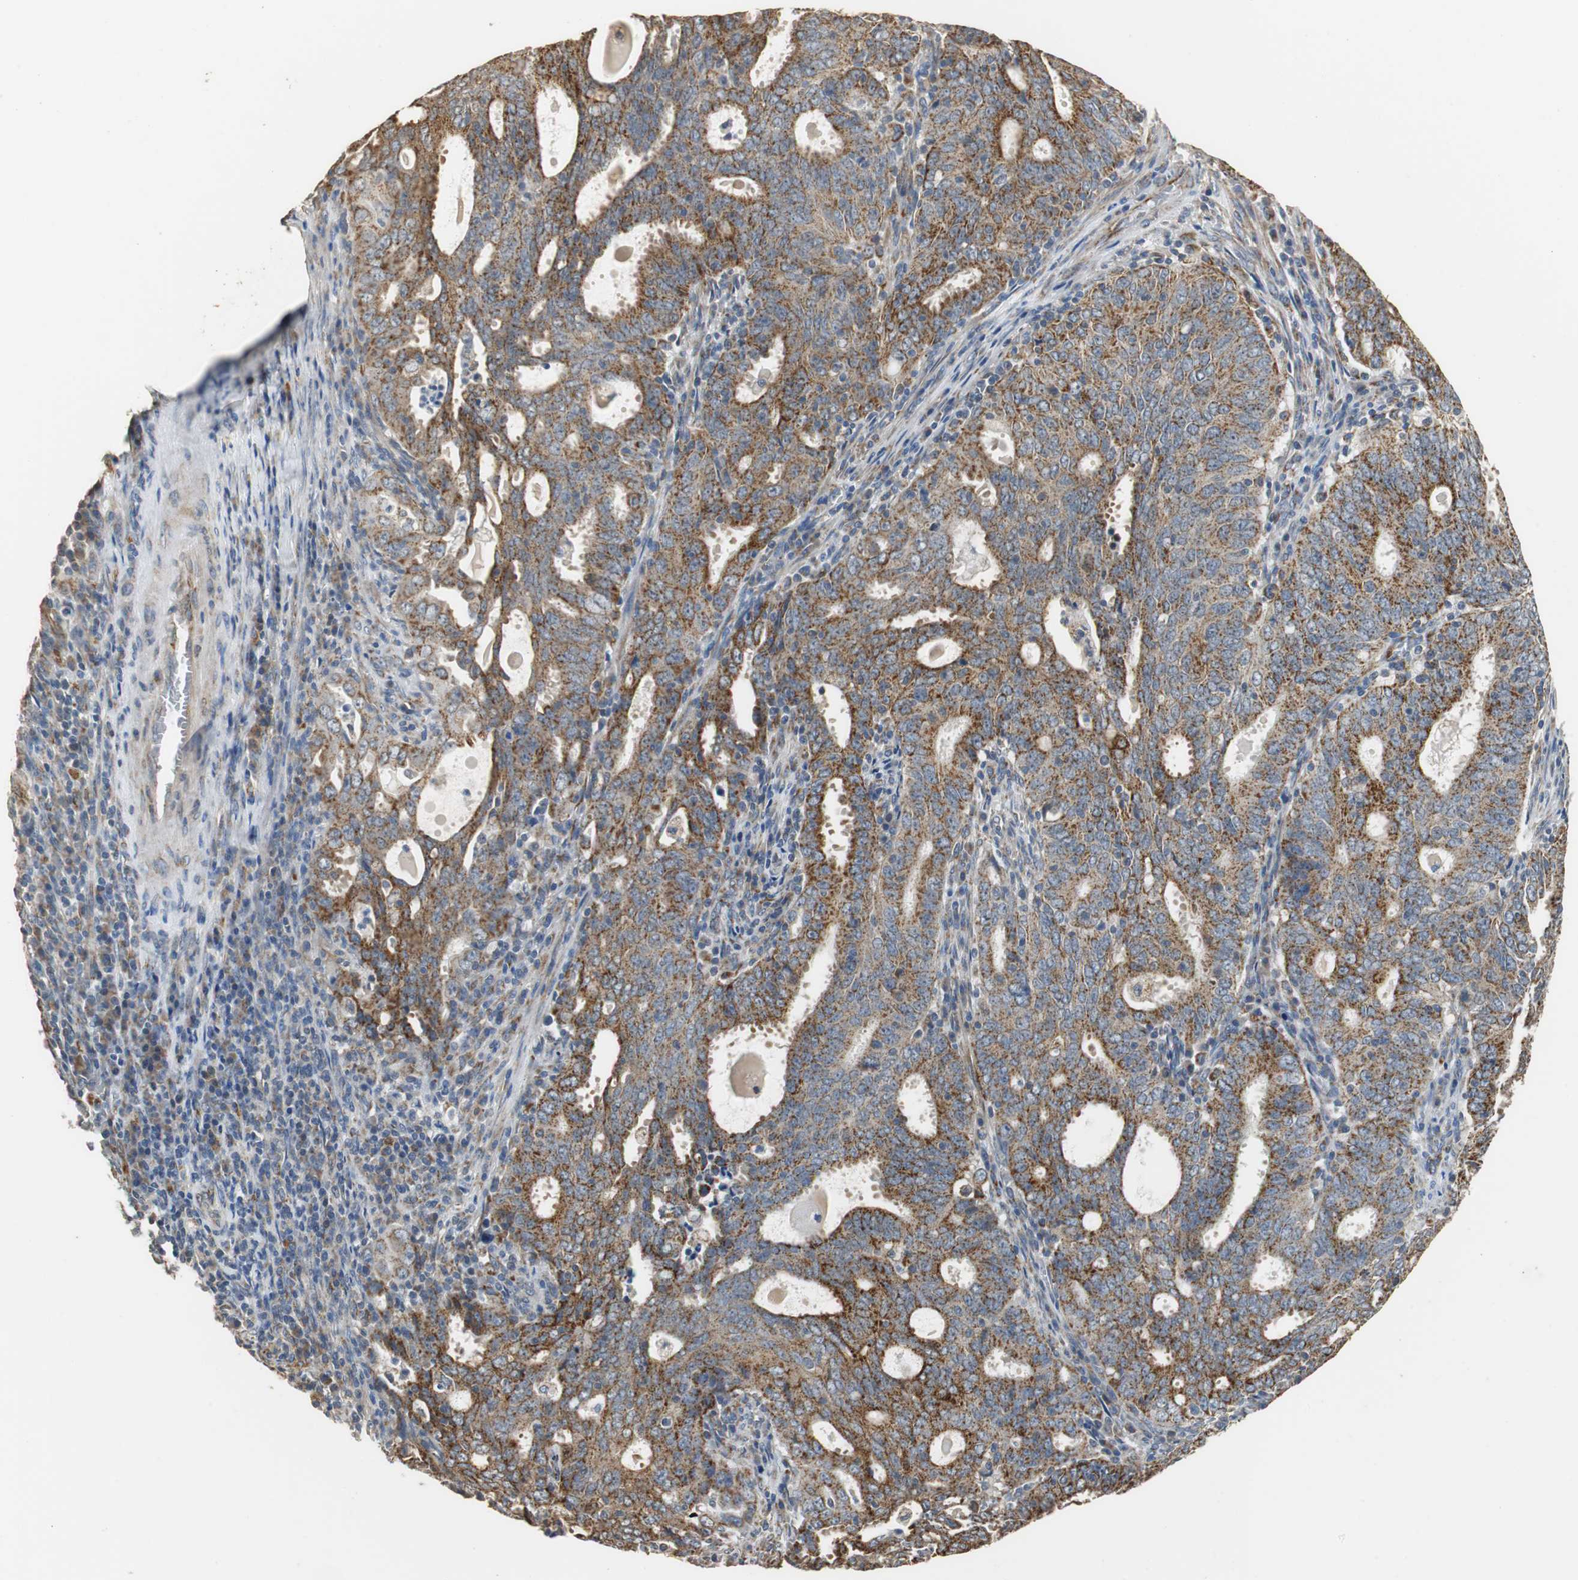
{"staining": {"intensity": "moderate", "quantity": ">75%", "location": "cytoplasmic/membranous"}, "tissue": "cervical cancer", "cell_type": "Tumor cells", "image_type": "cancer", "snomed": [{"axis": "morphology", "description": "Adenocarcinoma, NOS"}, {"axis": "topography", "description": "Cervix"}], "caption": "A medium amount of moderate cytoplasmic/membranous staining is appreciated in about >75% of tumor cells in cervical cancer tissue. The protein is shown in brown color, while the nuclei are stained blue.", "gene": "HMGCL", "patient": {"sex": "female", "age": 44}}